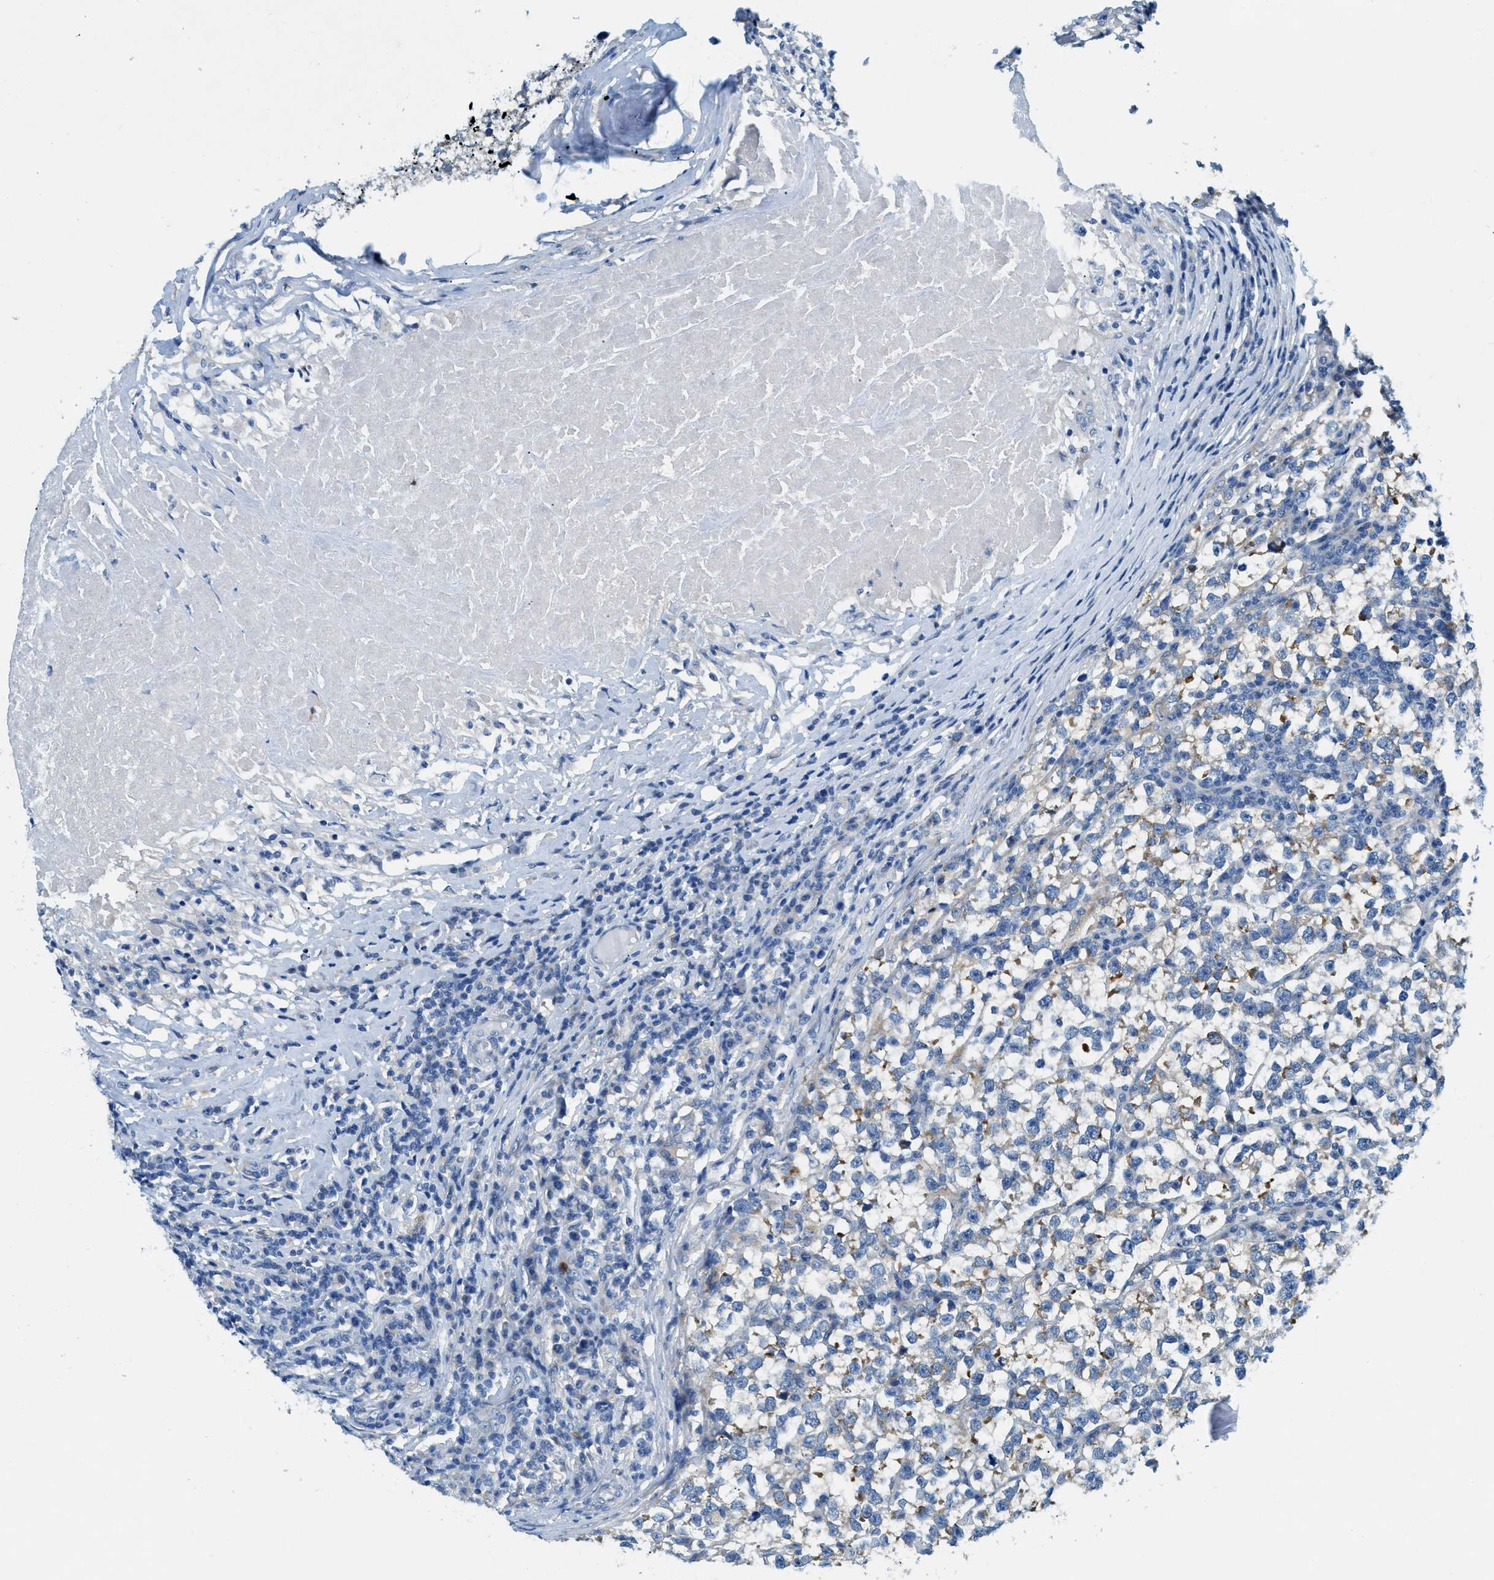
{"staining": {"intensity": "moderate", "quantity": "<25%", "location": "cytoplasmic/membranous"}, "tissue": "testis cancer", "cell_type": "Tumor cells", "image_type": "cancer", "snomed": [{"axis": "morphology", "description": "Normal tissue, NOS"}, {"axis": "morphology", "description": "Seminoma, NOS"}, {"axis": "topography", "description": "Testis"}], "caption": "DAB (3,3'-diaminobenzidine) immunohistochemical staining of human testis seminoma reveals moderate cytoplasmic/membranous protein staining in about <25% of tumor cells.", "gene": "ZDHHC13", "patient": {"sex": "male", "age": 43}}